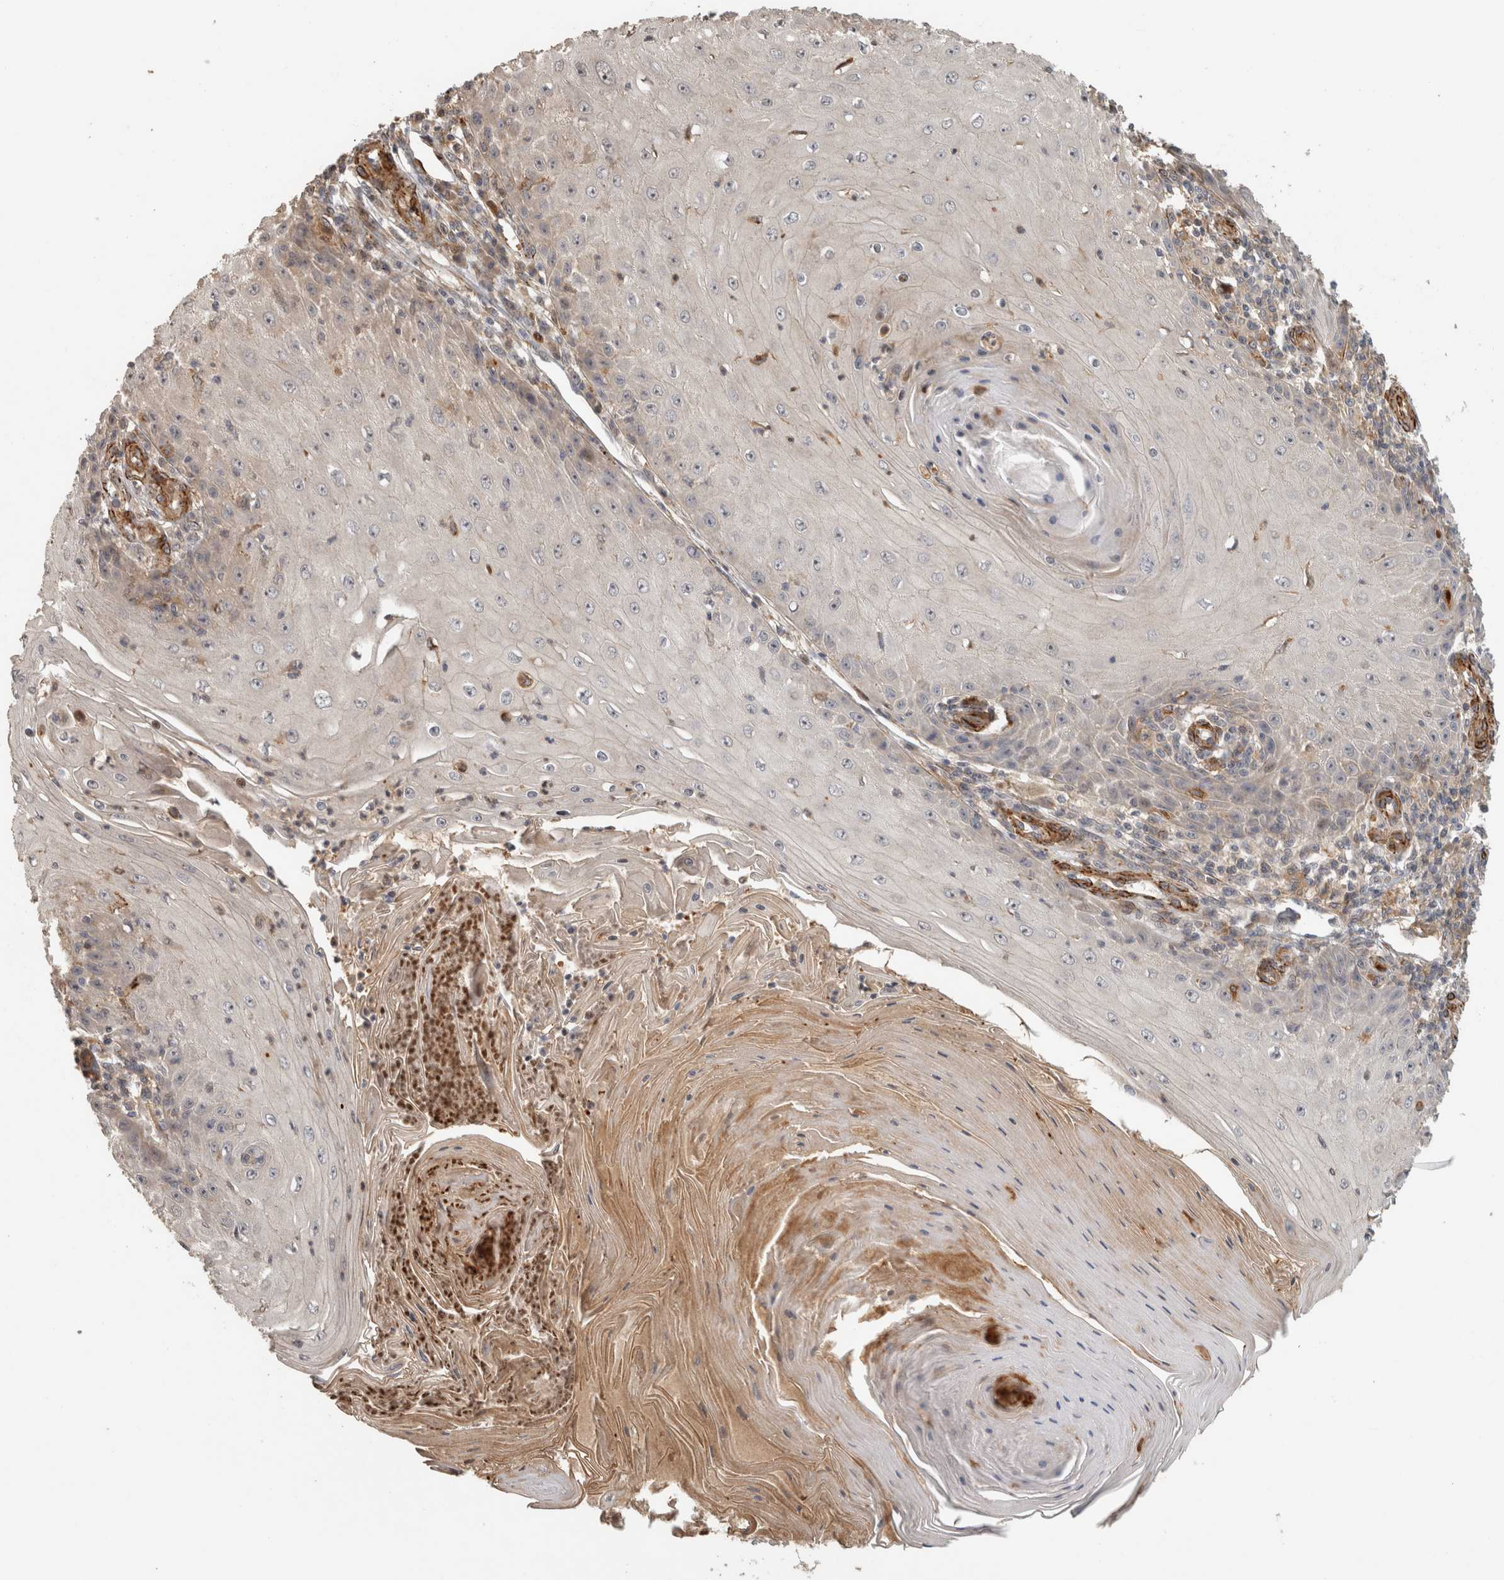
{"staining": {"intensity": "negative", "quantity": "none", "location": "none"}, "tissue": "skin cancer", "cell_type": "Tumor cells", "image_type": "cancer", "snomed": [{"axis": "morphology", "description": "Squamous cell carcinoma, NOS"}, {"axis": "topography", "description": "Skin"}], "caption": "A high-resolution photomicrograph shows immunohistochemistry (IHC) staining of skin cancer (squamous cell carcinoma), which exhibits no significant staining in tumor cells.", "gene": "SIPA1L2", "patient": {"sex": "female", "age": 73}}